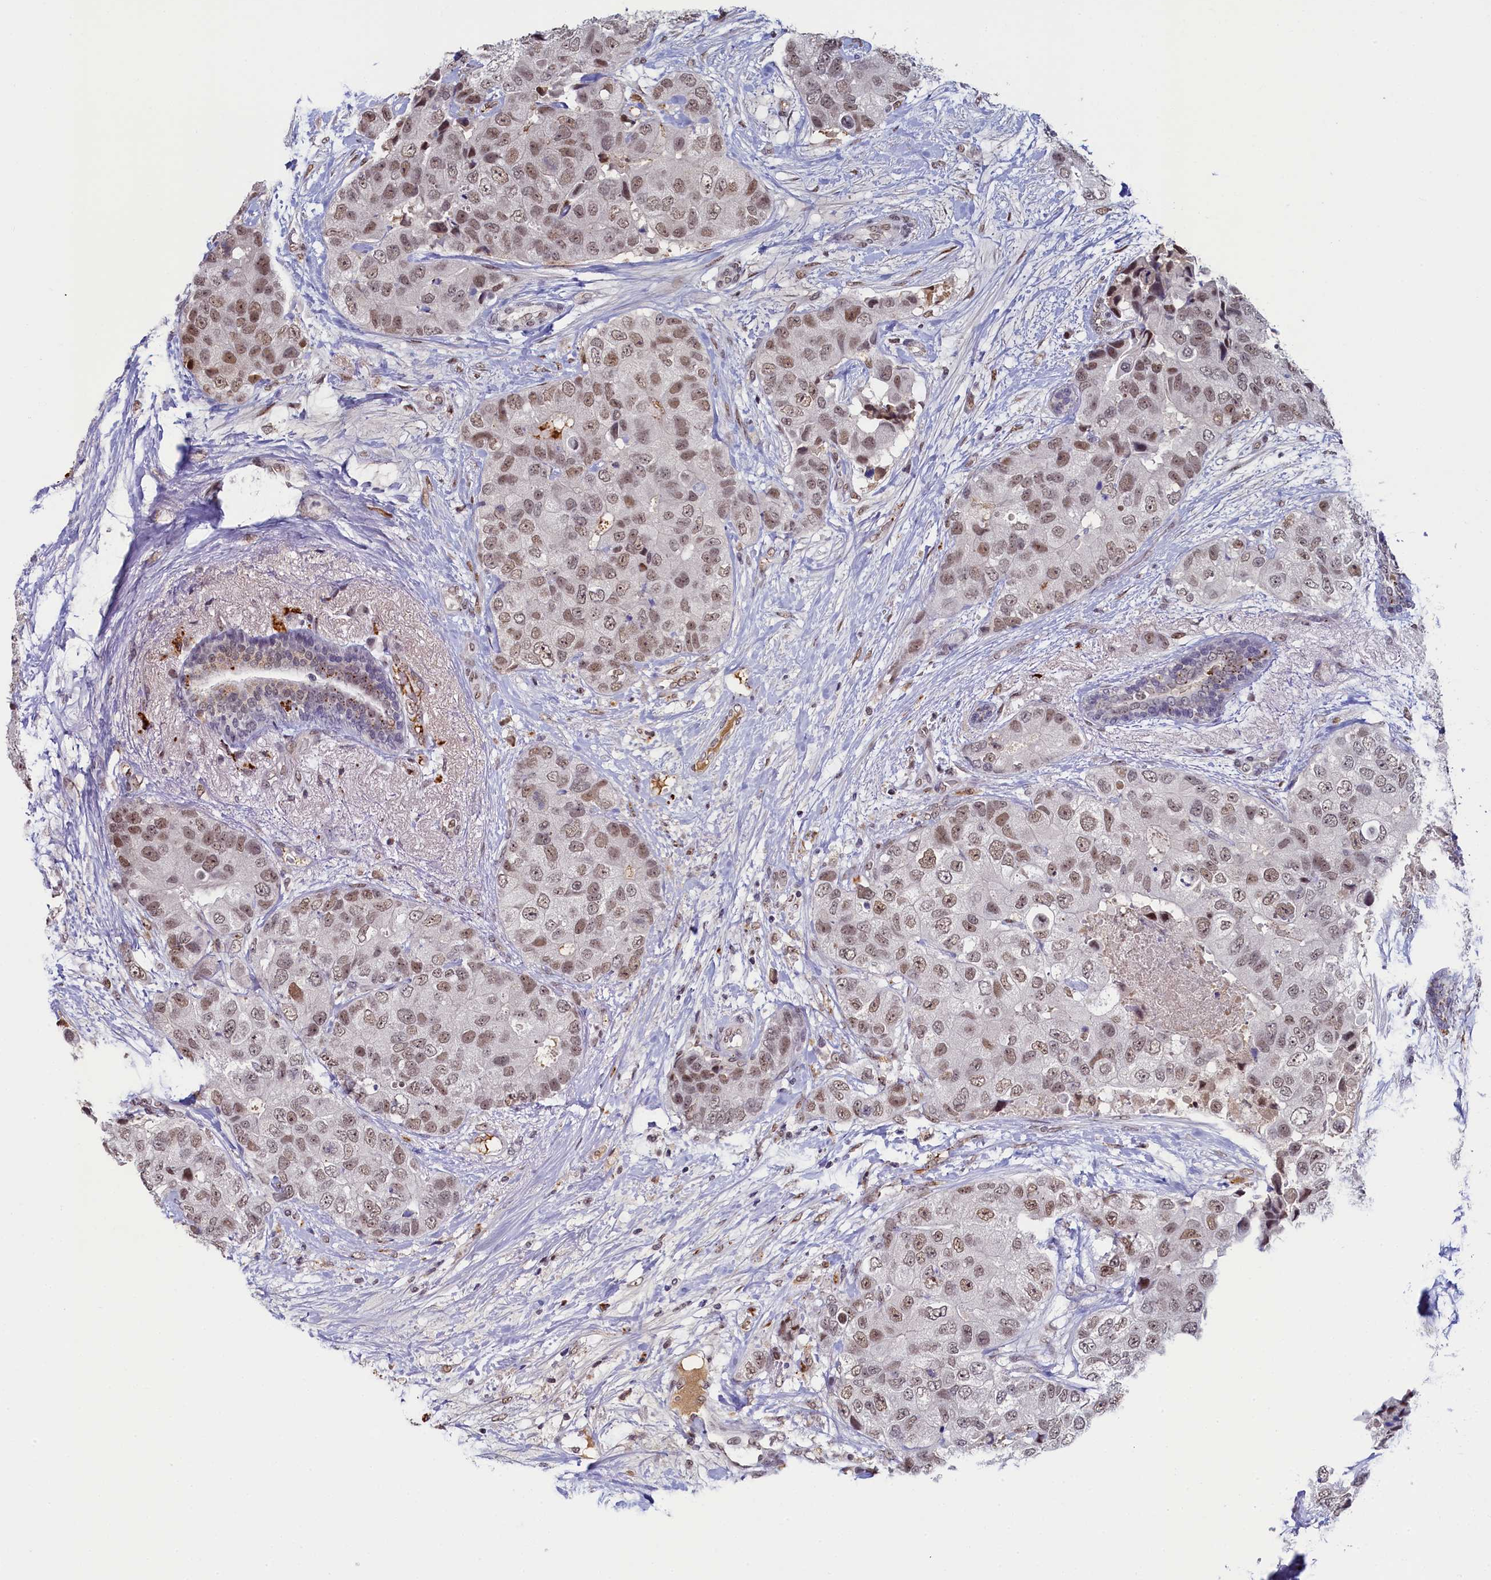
{"staining": {"intensity": "moderate", "quantity": ">75%", "location": "nuclear"}, "tissue": "breast cancer", "cell_type": "Tumor cells", "image_type": "cancer", "snomed": [{"axis": "morphology", "description": "Duct carcinoma"}, {"axis": "topography", "description": "Breast"}], "caption": "Brown immunohistochemical staining in human intraductal carcinoma (breast) demonstrates moderate nuclear expression in approximately >75% of tumor cells. Using DAB (3,3'-diaminobenzidine) (brown) and hematoxylin (blue) stains, captured at high magnification using brightfield microscopy.", "gene": "INTS14", "patient": {"sex": "female", "age": 62}}